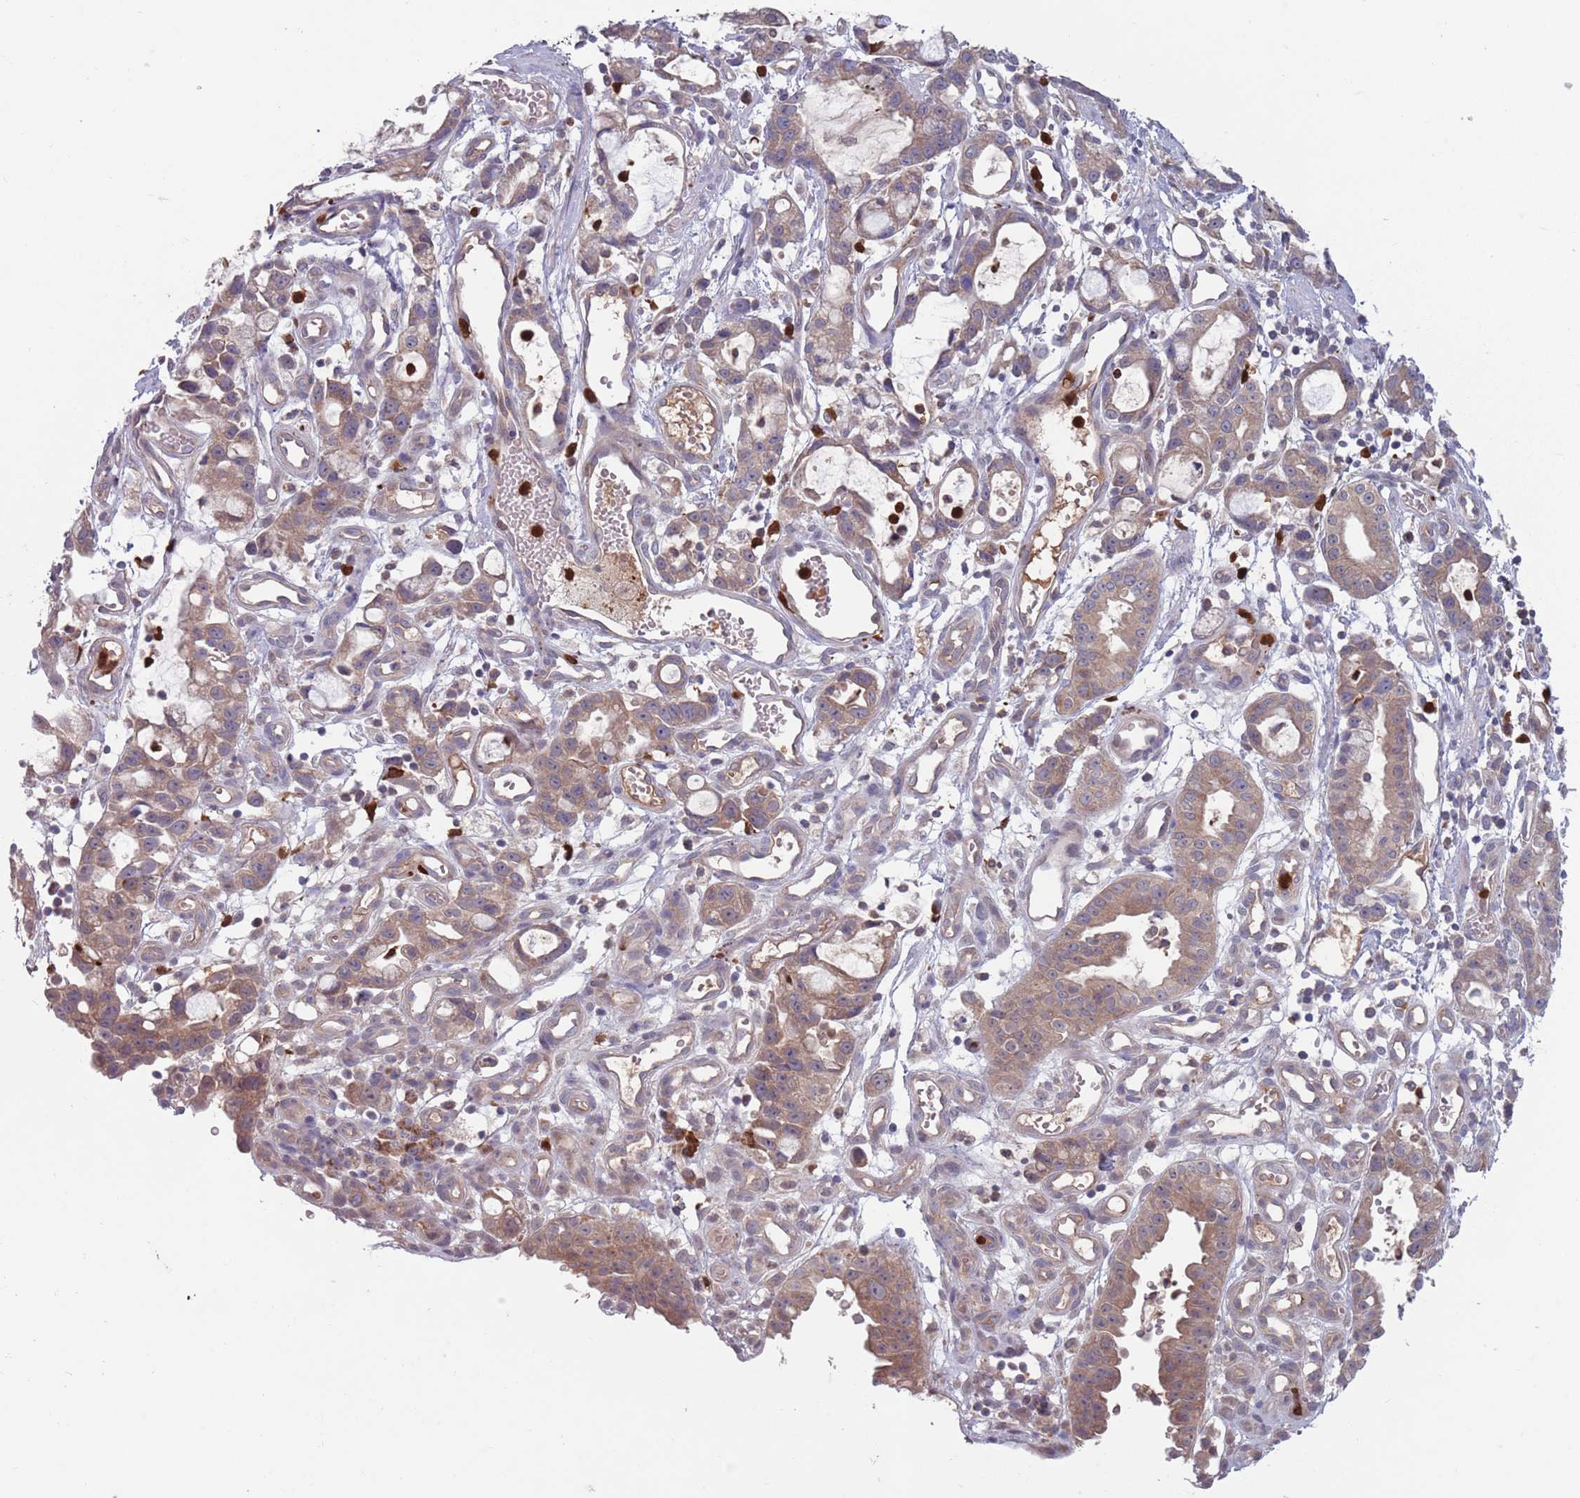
{"staining": {"intensity": "weak", "quantity": ">75%", "location": "cytoplasmic/membranous"}, "tissue": "stomach cancer", "cell_type": "Tumor cells", "image_type": "cancer", "snomed": [{"axis": "morphology", "description": "Adenocarcinoma, NOS"}, {"axis": "topography", "description": "Stomach"}], "caption": "Protein expression analysis of stomach adenocarcinoma shows weak cytoplasmic/membranous positivity in approximately >75% of tumor cells.", "gene": "TYW1", "patient": {"sex": "male", "age": 55}}